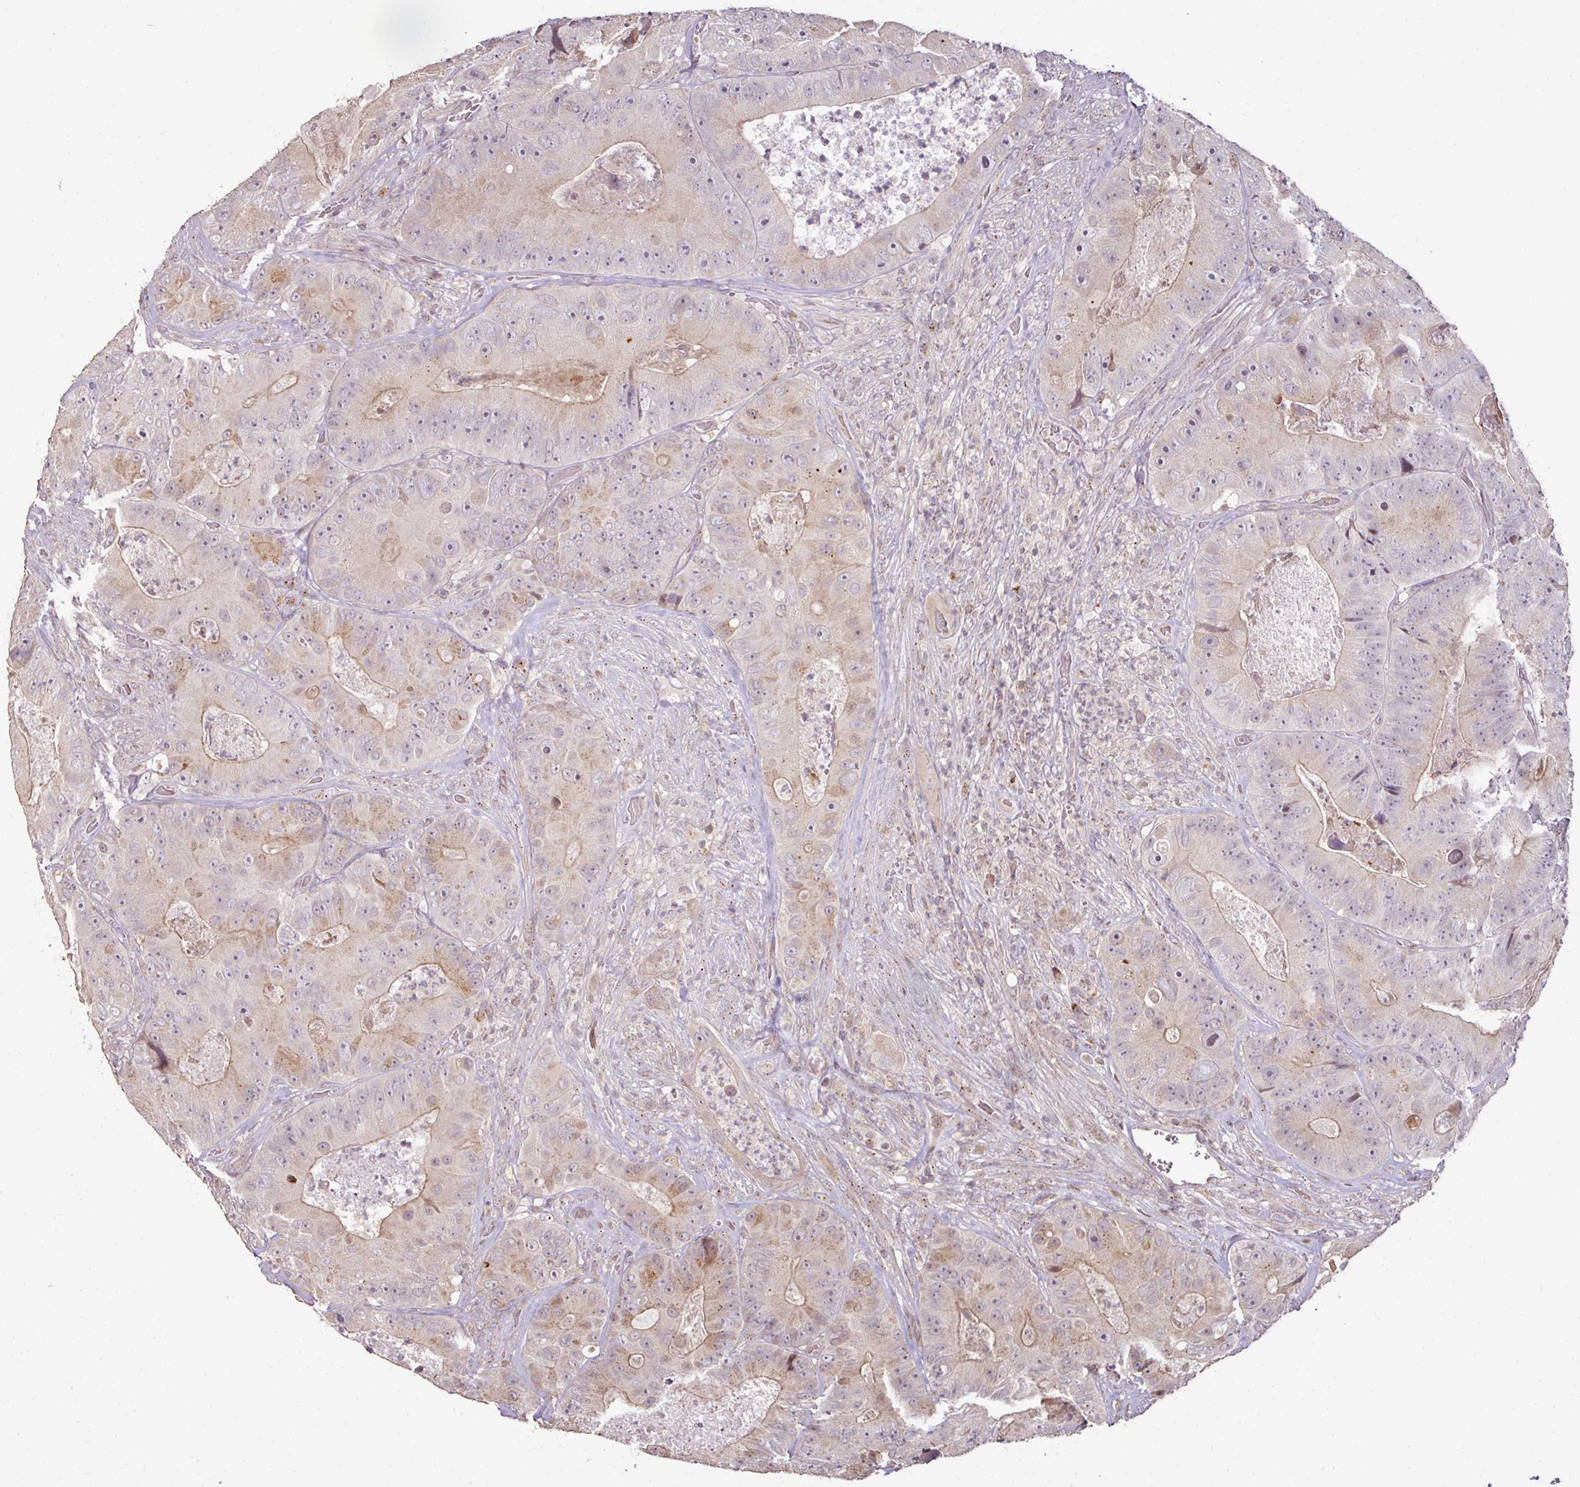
{"staining": {"intensity": "weak", "quantity": "25%-75%", "location": "cytoplasmic/membranous"}, "tissue": "colorectal cancer", "cell_type": "Tumor cells", "image_type": "cancer", "snomed": [{"axis": "morphology", "description": "Adenocarcinoma, NOS"}, {"axis": "topography", "description": "Colon"}], "caption": "Adenocarcinoma (colorectal) stained with immunohistochemistry demonstrates weak cytoplasmic/membranous expression in approximately 25%-75% of tumor cells.", "gene": "CXCR5", "patient": {"sex": "female", "age": 86}}